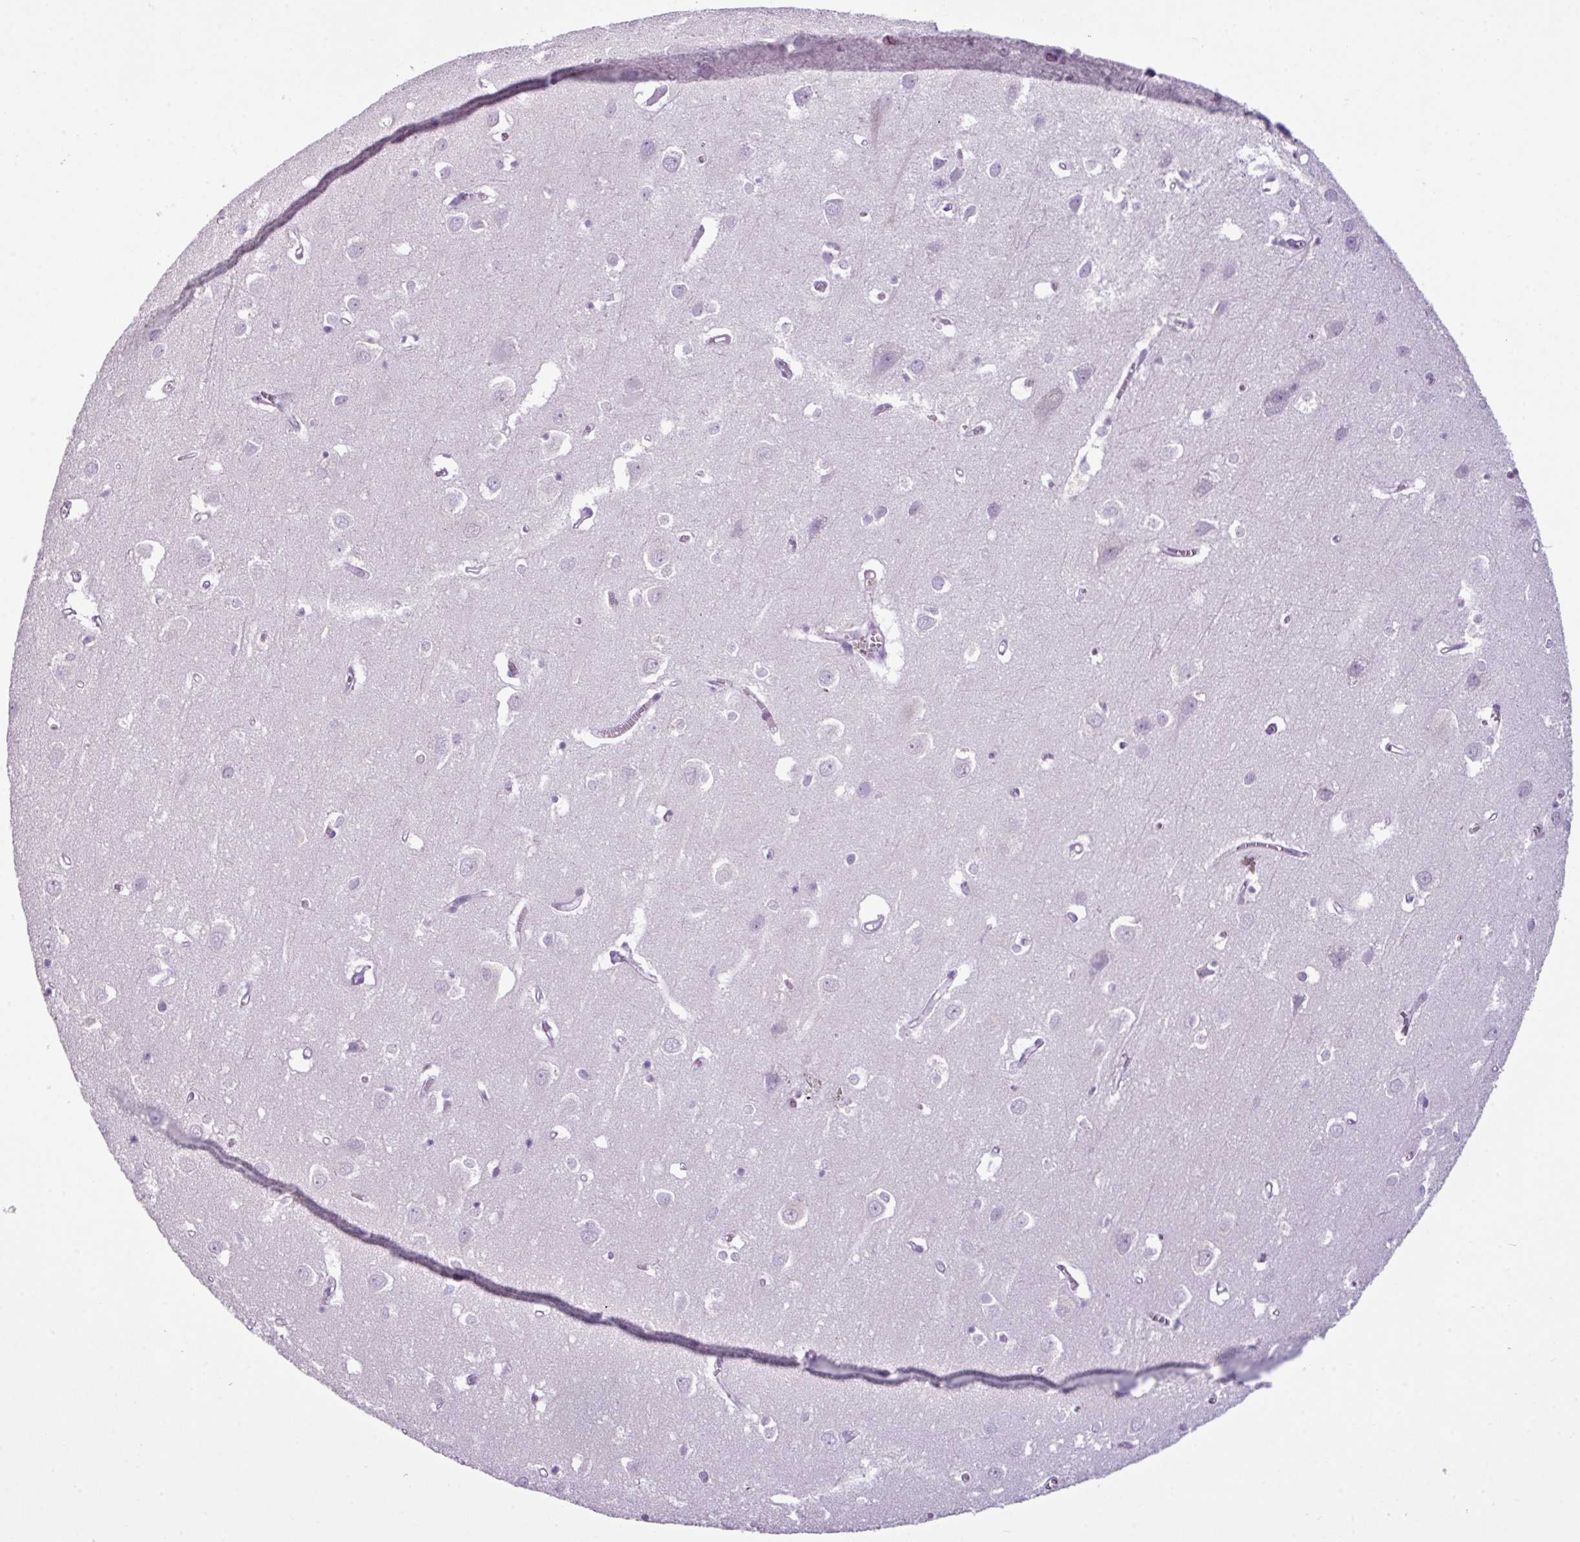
{"staining": {"intensity": "negative", "quantity": "none", "location": "none"}, "tissue": "cerebral cortex", "cell_type": "Endothelial cells", "image_type": "normal", "snomed": [{"axis": "morphology", "description": "Normal tissue, NOS"}, {"axis": "topography", "description": "Cerebral cortex"}], "caption": "This is an immunohistochemistry photomicrograph of benign human cerebral cortex. There is no expression in endothelial cells.", "gene": "TTLL12", "patient": {"sex": "male", "age": 70}}